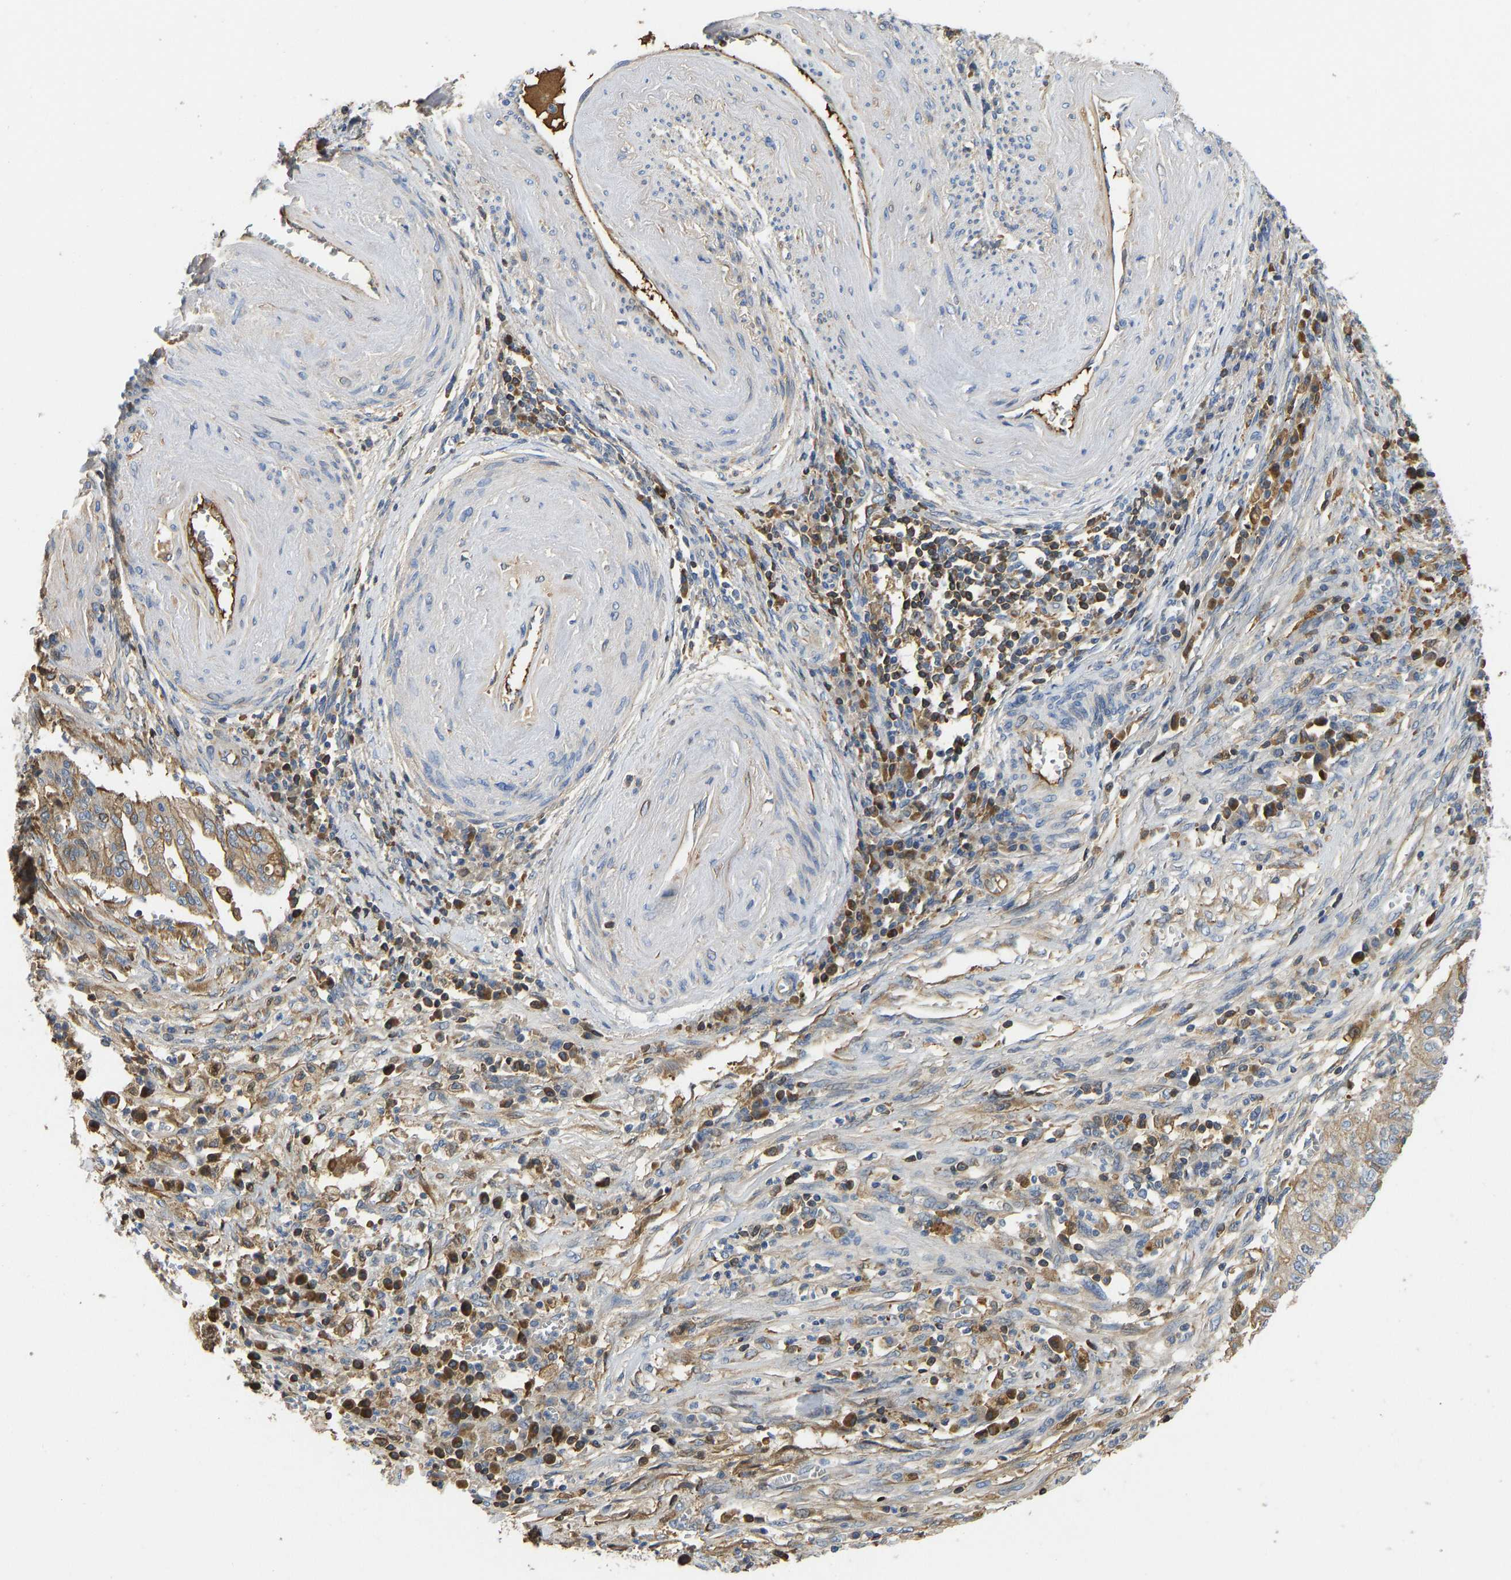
{"staining": {"intensity": "weak", "quantity": ">75%", "location": "cytoplasmic/membranous"}, "tissue": "cervical cancer", "cell_type": "Tumor cells", "image_type": "cancer", "snomed": [{"axis": "morphology", "description": "Adenocarcinoma, NOS"}, {"axis": "topography", "description": "Cervix"}], "caption": "Immunohistochemistry (IHC) histopathology image of neoplastic tissue: cervical adenocarcinoma stained using immunohistochemistry demonstrates low levels of weak protein expression localized specifically in the cytoplasmic/membranous of tumor cells, appearing as a cytoplasmic/membranous brown color.", "gene": "VCPKMT", "patient": {"sex": "female", "age": 44}}